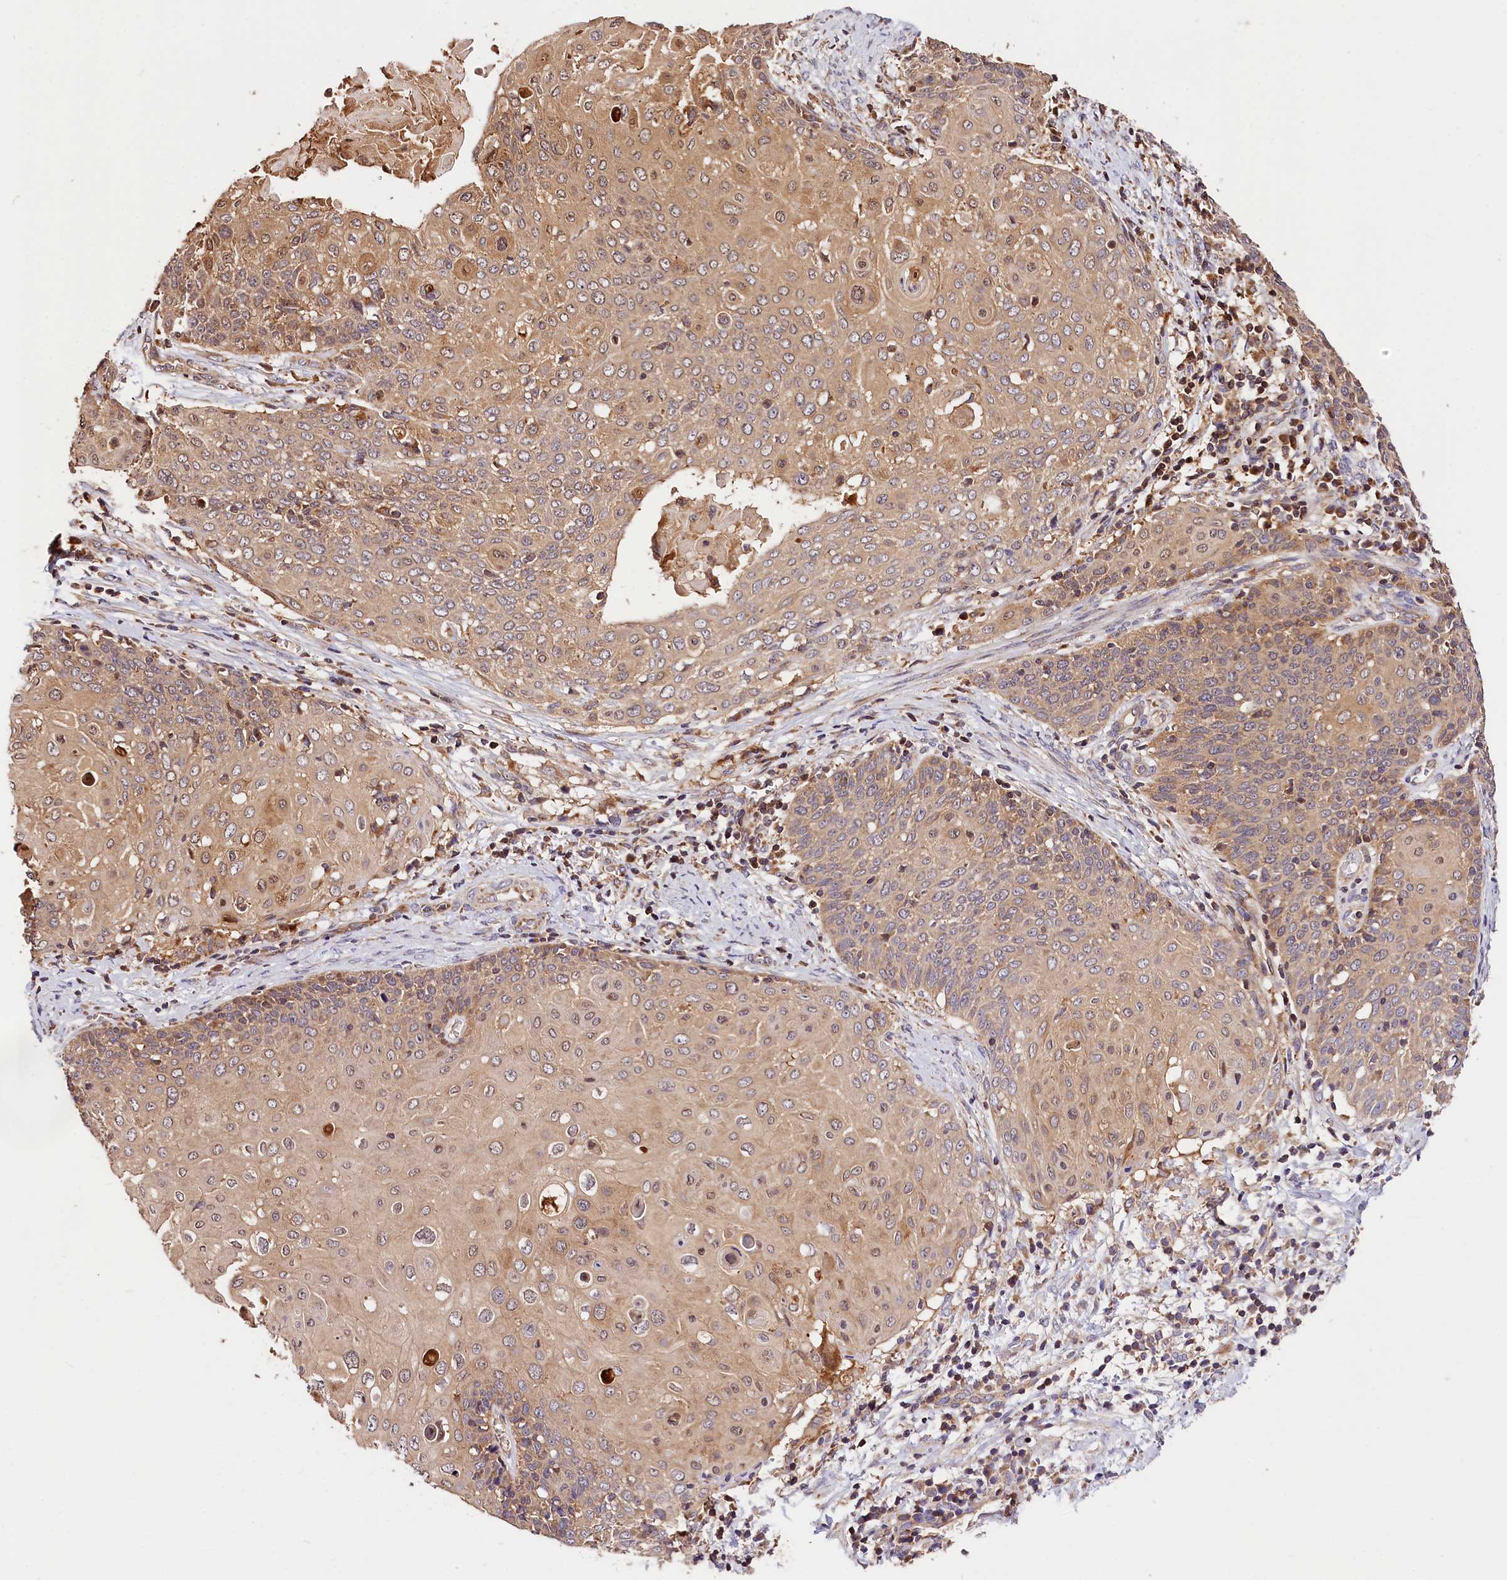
{"staining": {"intensity": "moderate", "quantity": "25%-75%", "location": "cytoplasmic/membranous,nuclear"}, "tissue": "cervical cancer", "cell_type": "Tumor cells", "image_type": "cancer", "snomed": [{"axis": "morphology", "description": "Squamous cell carcinoma, NOS"}, {"axis": "topography", "description": "Cervix"}], "caption": "This image exhibits IHC staining of human squamous cell carcinoma (cervical), with medium moderate cytoplasmic/membranous and nuclear staining in approximately 25%-75% of tumor cells.", "gene": "KPTN", "patient": {"sex": "female", "age": 39}}